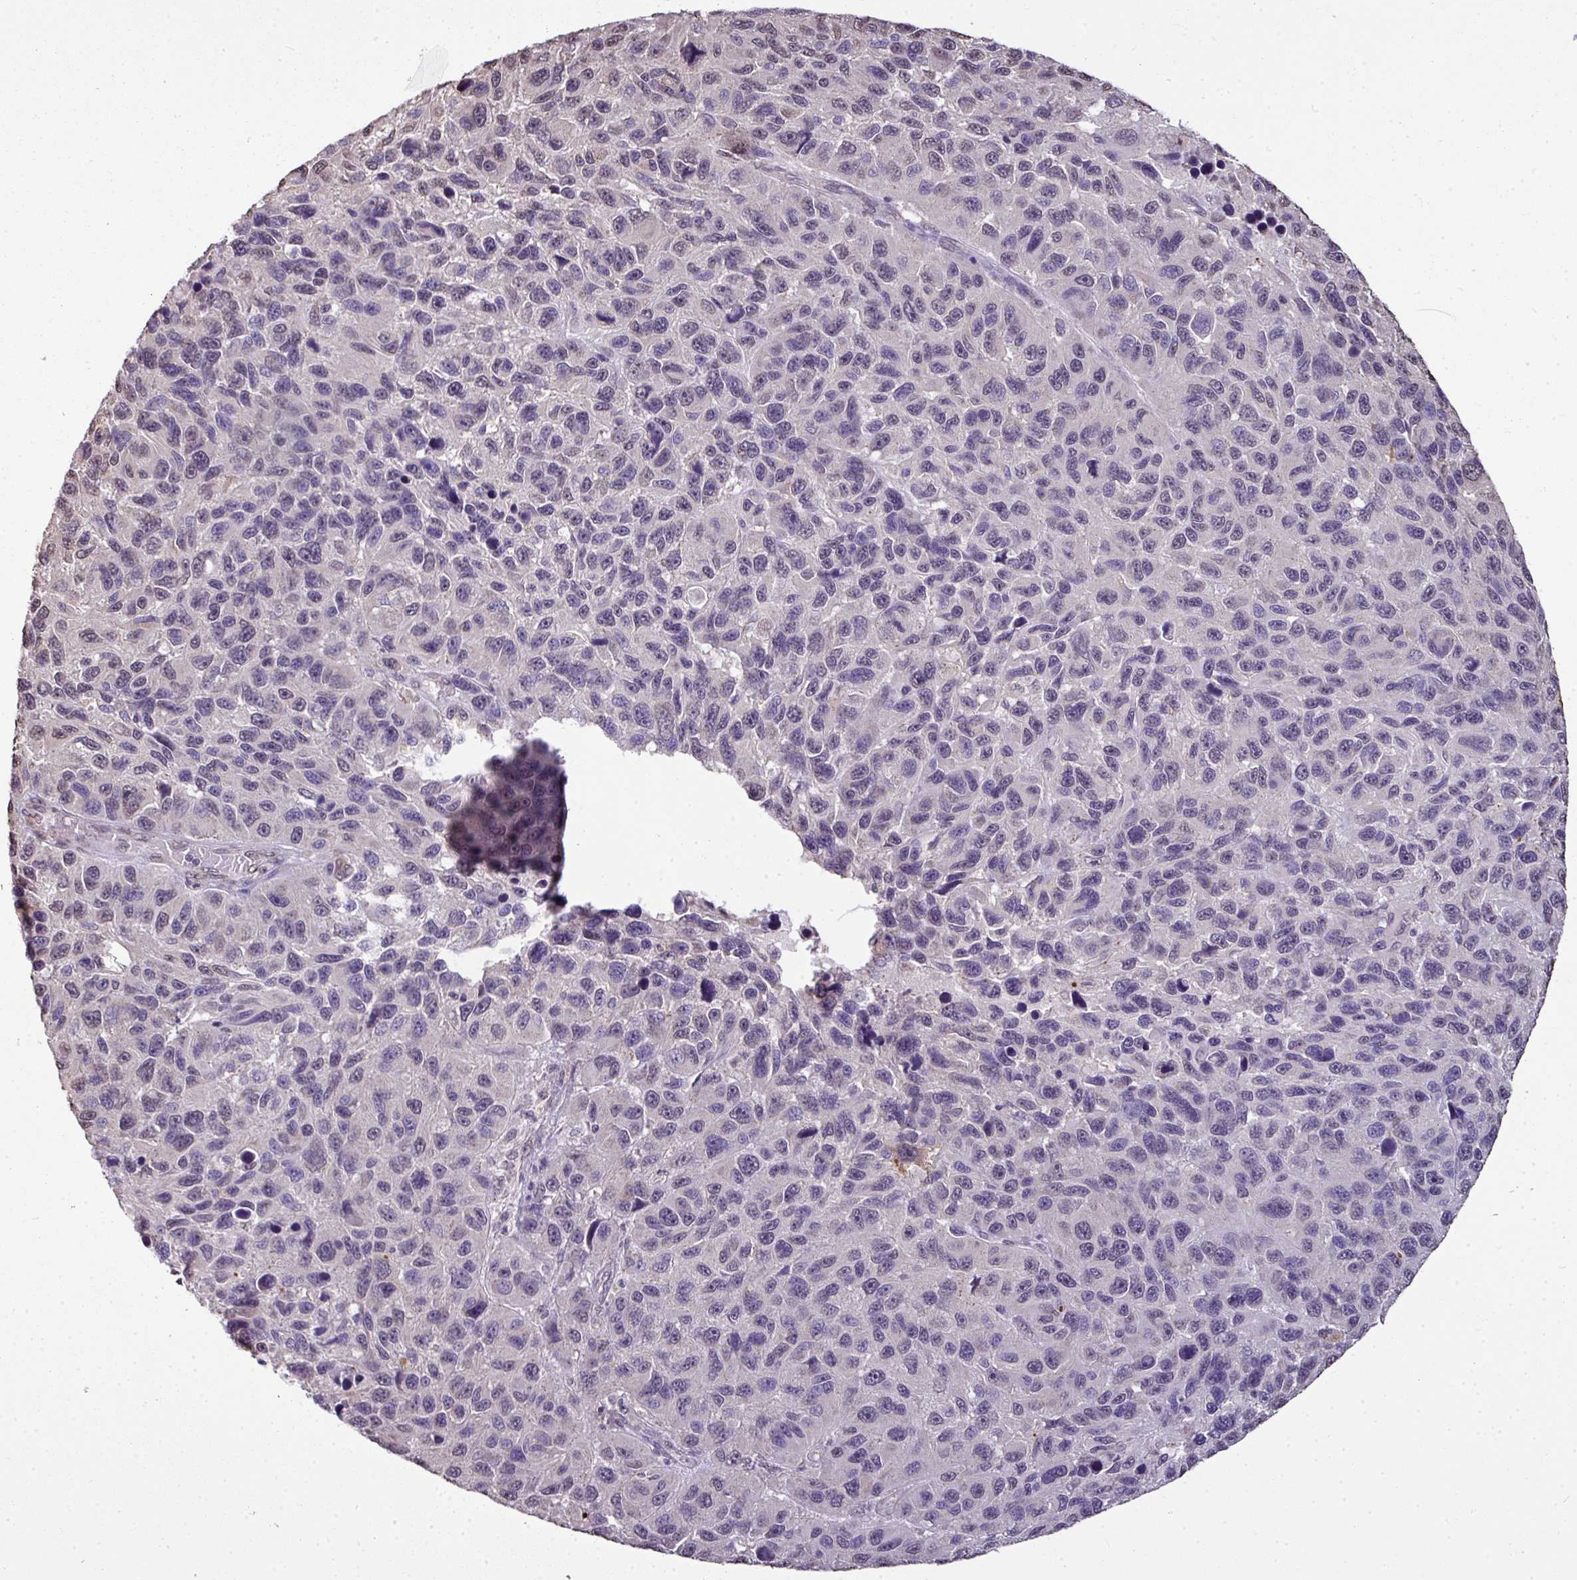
{"staining": {"intensity": "negative", "quantity": "none", "location": "none"}, "tissue": "melanoma", "cell_type": "Tumor cells", "image_type": "cancer", "snomed": [{"axis": "morphology", "description": "Malignant melanoma, NOS"}, {"axis": "topography", "description": "Skin"}], "caption": "High power microscopy photomicrograph of an IHC image of malignant melanoma, revealing no significant positivity in tumor cells.", "gene": "JPH2", "patient": {"sex": "male", "age": 53}}